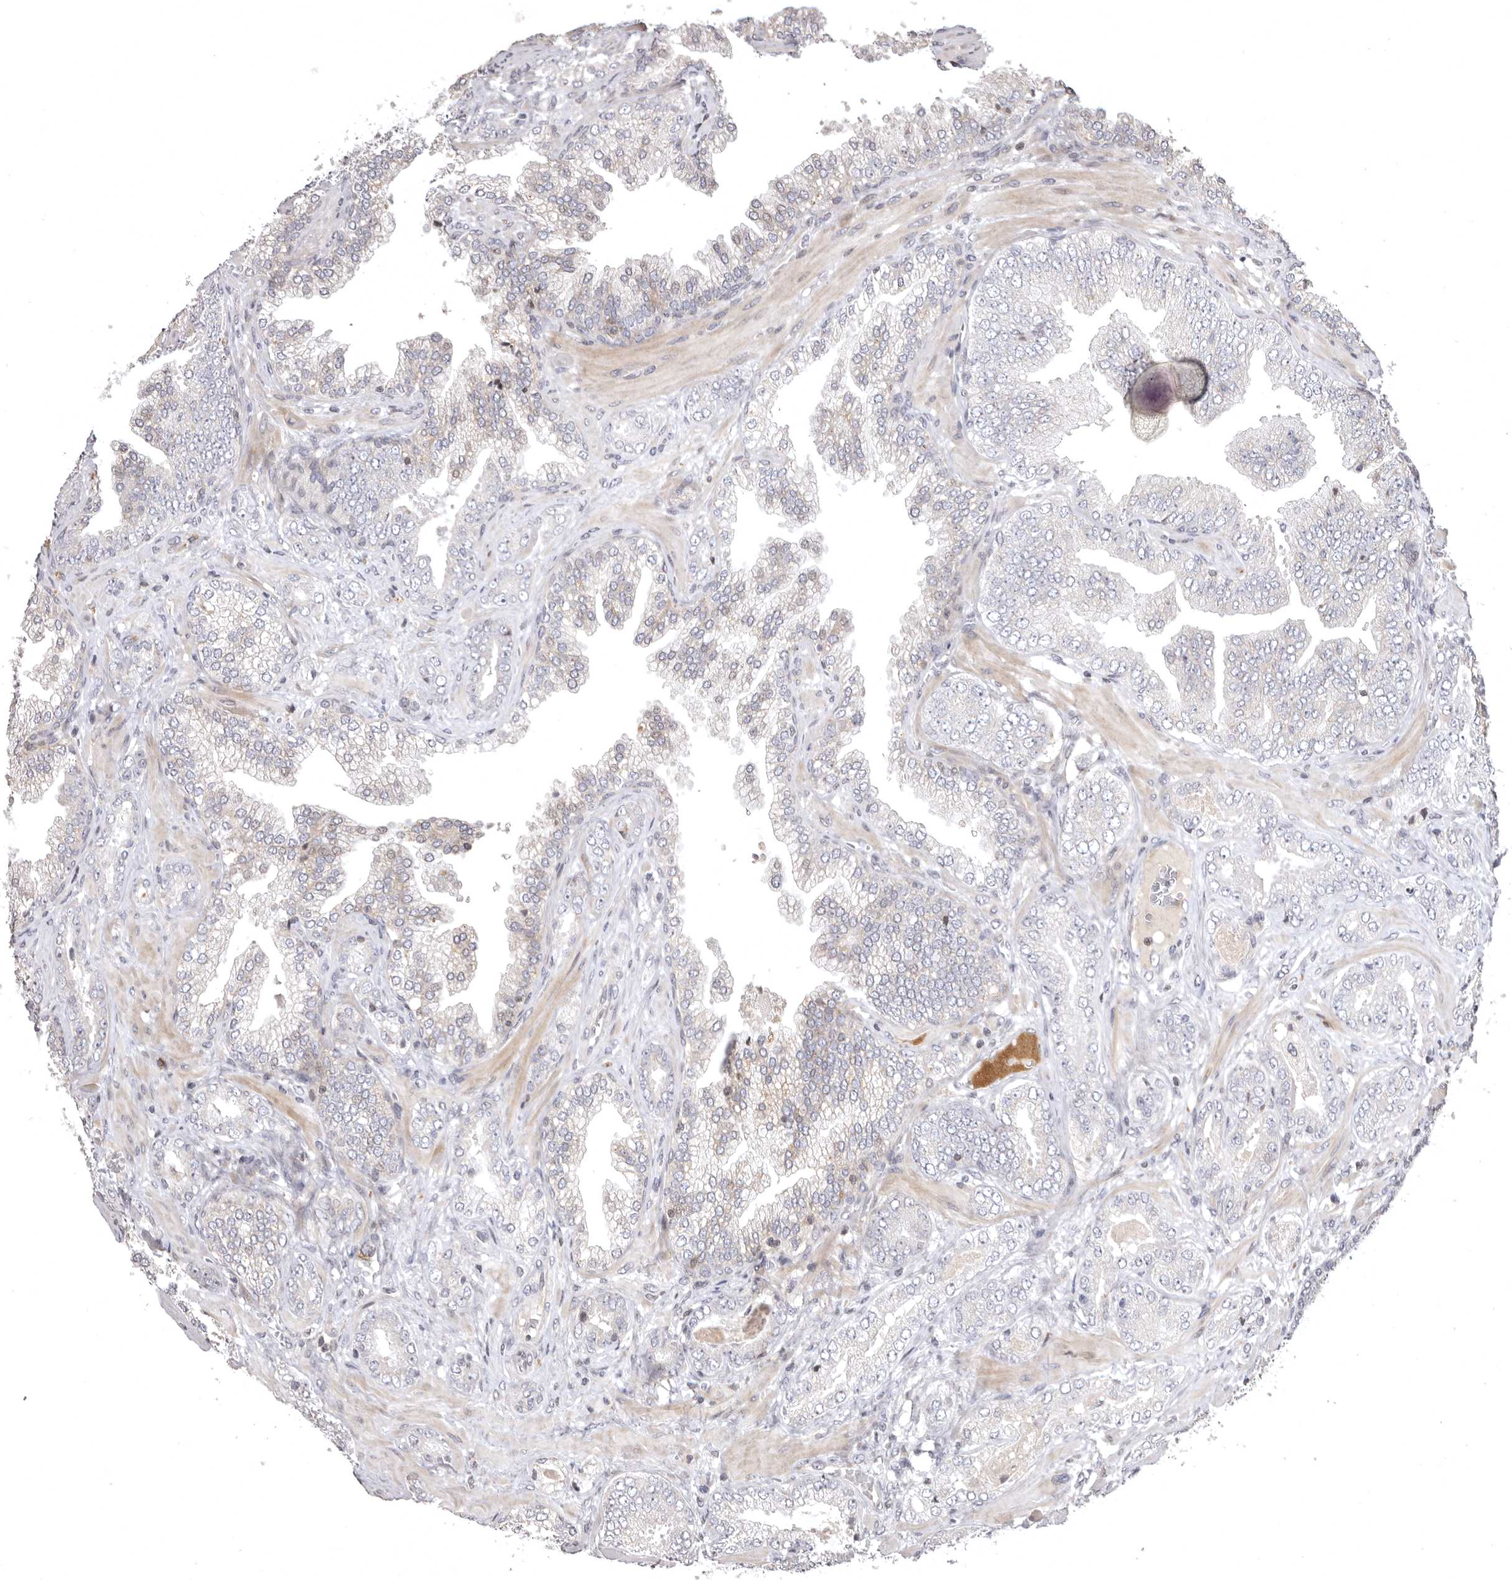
{"staining": {"intensity": "weak", "quantity": "<25%", "location": "nuclear"}, "tissue": "prostate cancer", "cell_type": "Tumor cells", "image_type": "cancer", "snomed": [{"axis": "morphology", "description": "Adenocarcinoma, High grade"}, {"axis": "topography", "description": "Prostate"}], "caption": "A high-resolution micrograph shows immunohistochemistry (IHC) staining of prostate cancer, which displays no significant positivity in tumor cells. (DAB (3,3'-diaminobenzidine) immunohistochemistry (IHC) visualized using brightfield microscopy, high magnification).", "gene": "AZIN1", "patient": {"sex": "male", "age": 58}}